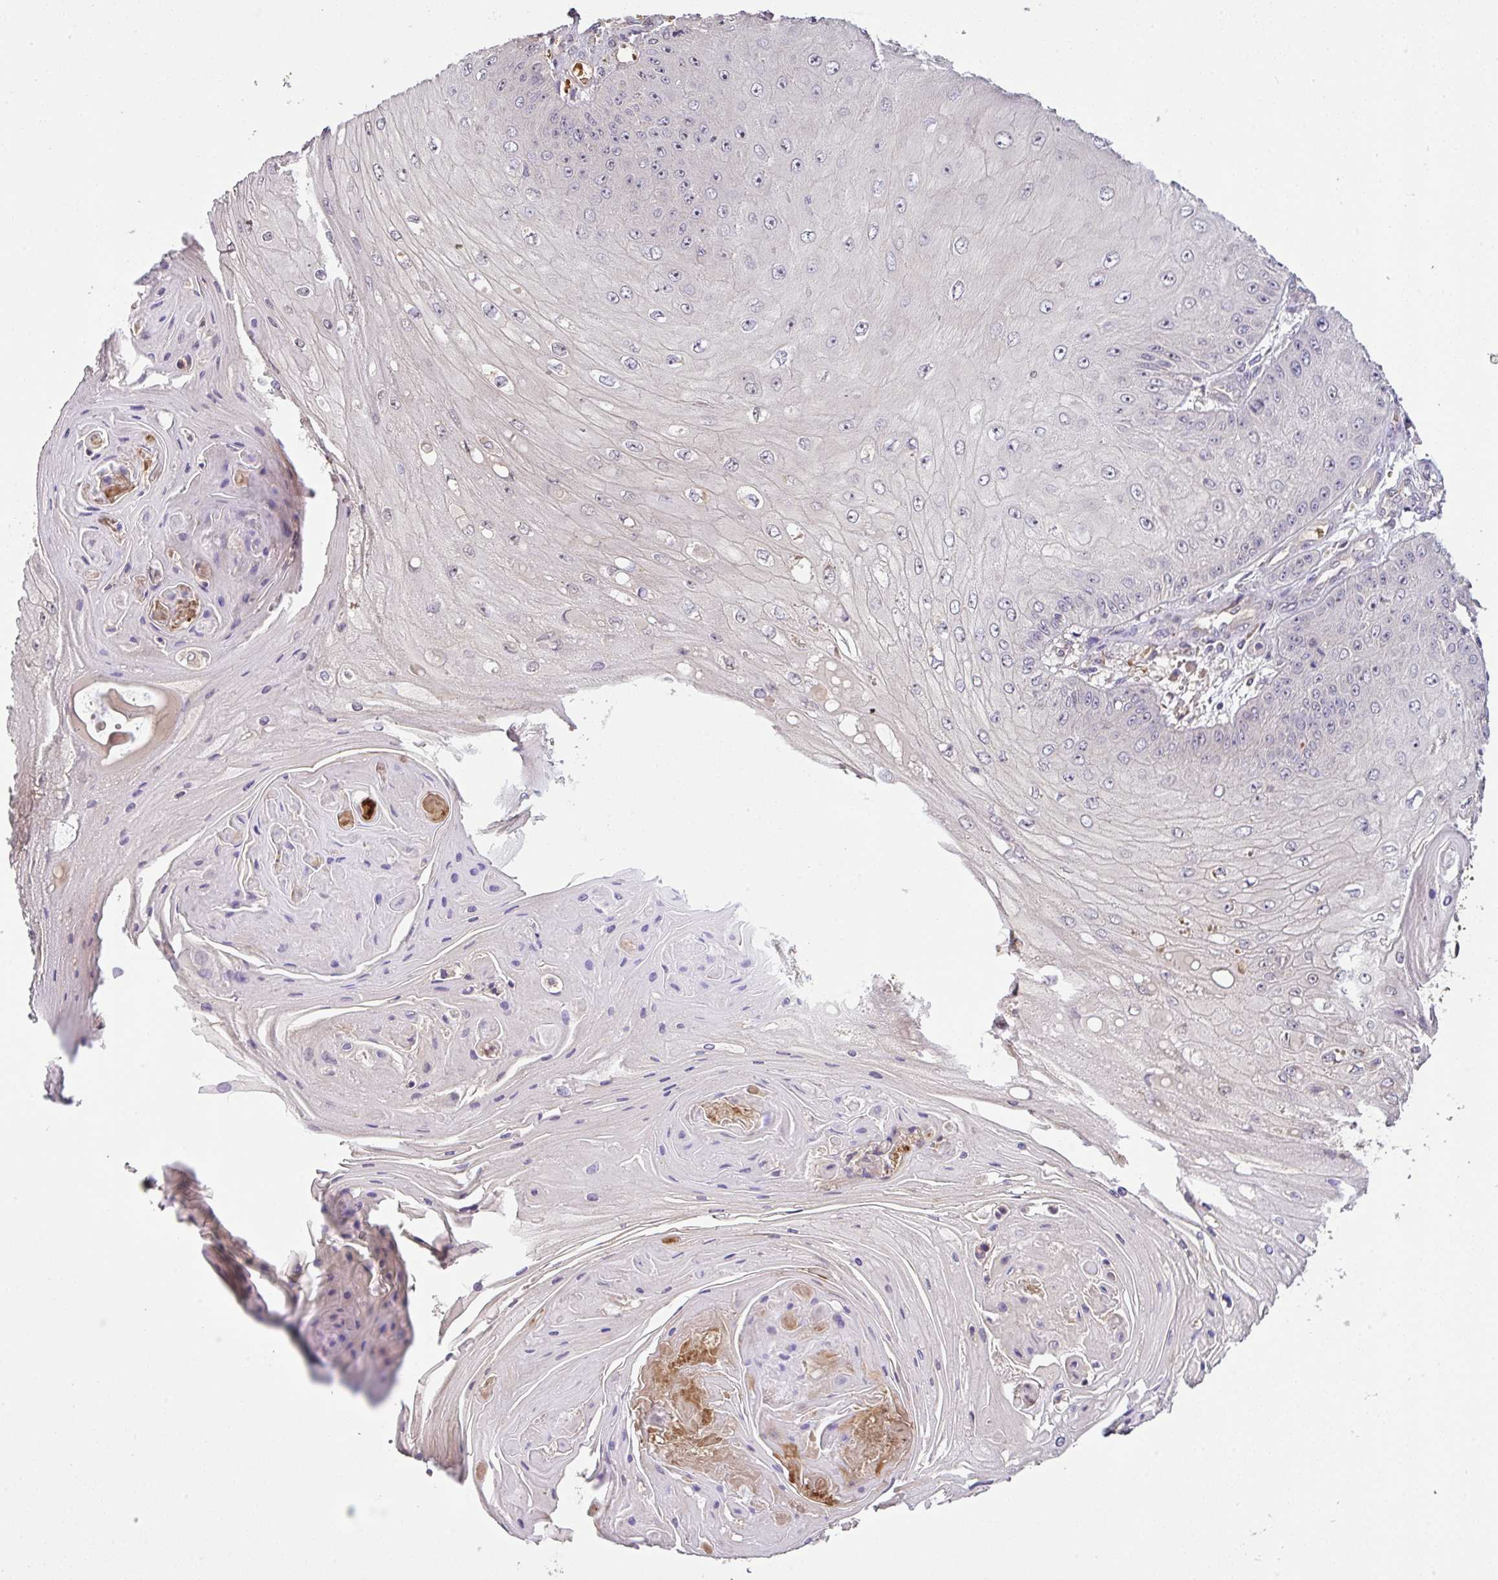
{"staining": {"intensity": "negative", "quantity": "none", "location": "none"}, "tissue": "skin cancer", "cell_type": "Tumor cells", "image_type": "cancer", "snomed": [{"axis": "morphology", "description": "Squamous cell carcinoma, NOS"}, {"axis": "topography", "description": "Skin"}], "caption": "Human squamous cell carcinoma (skin) stained for a protein using immunohistochemistry exhibits no positivity in tumor cells.", "gene": "C1QTNF9B", "patient": {"sex": "male", "age": 70}}